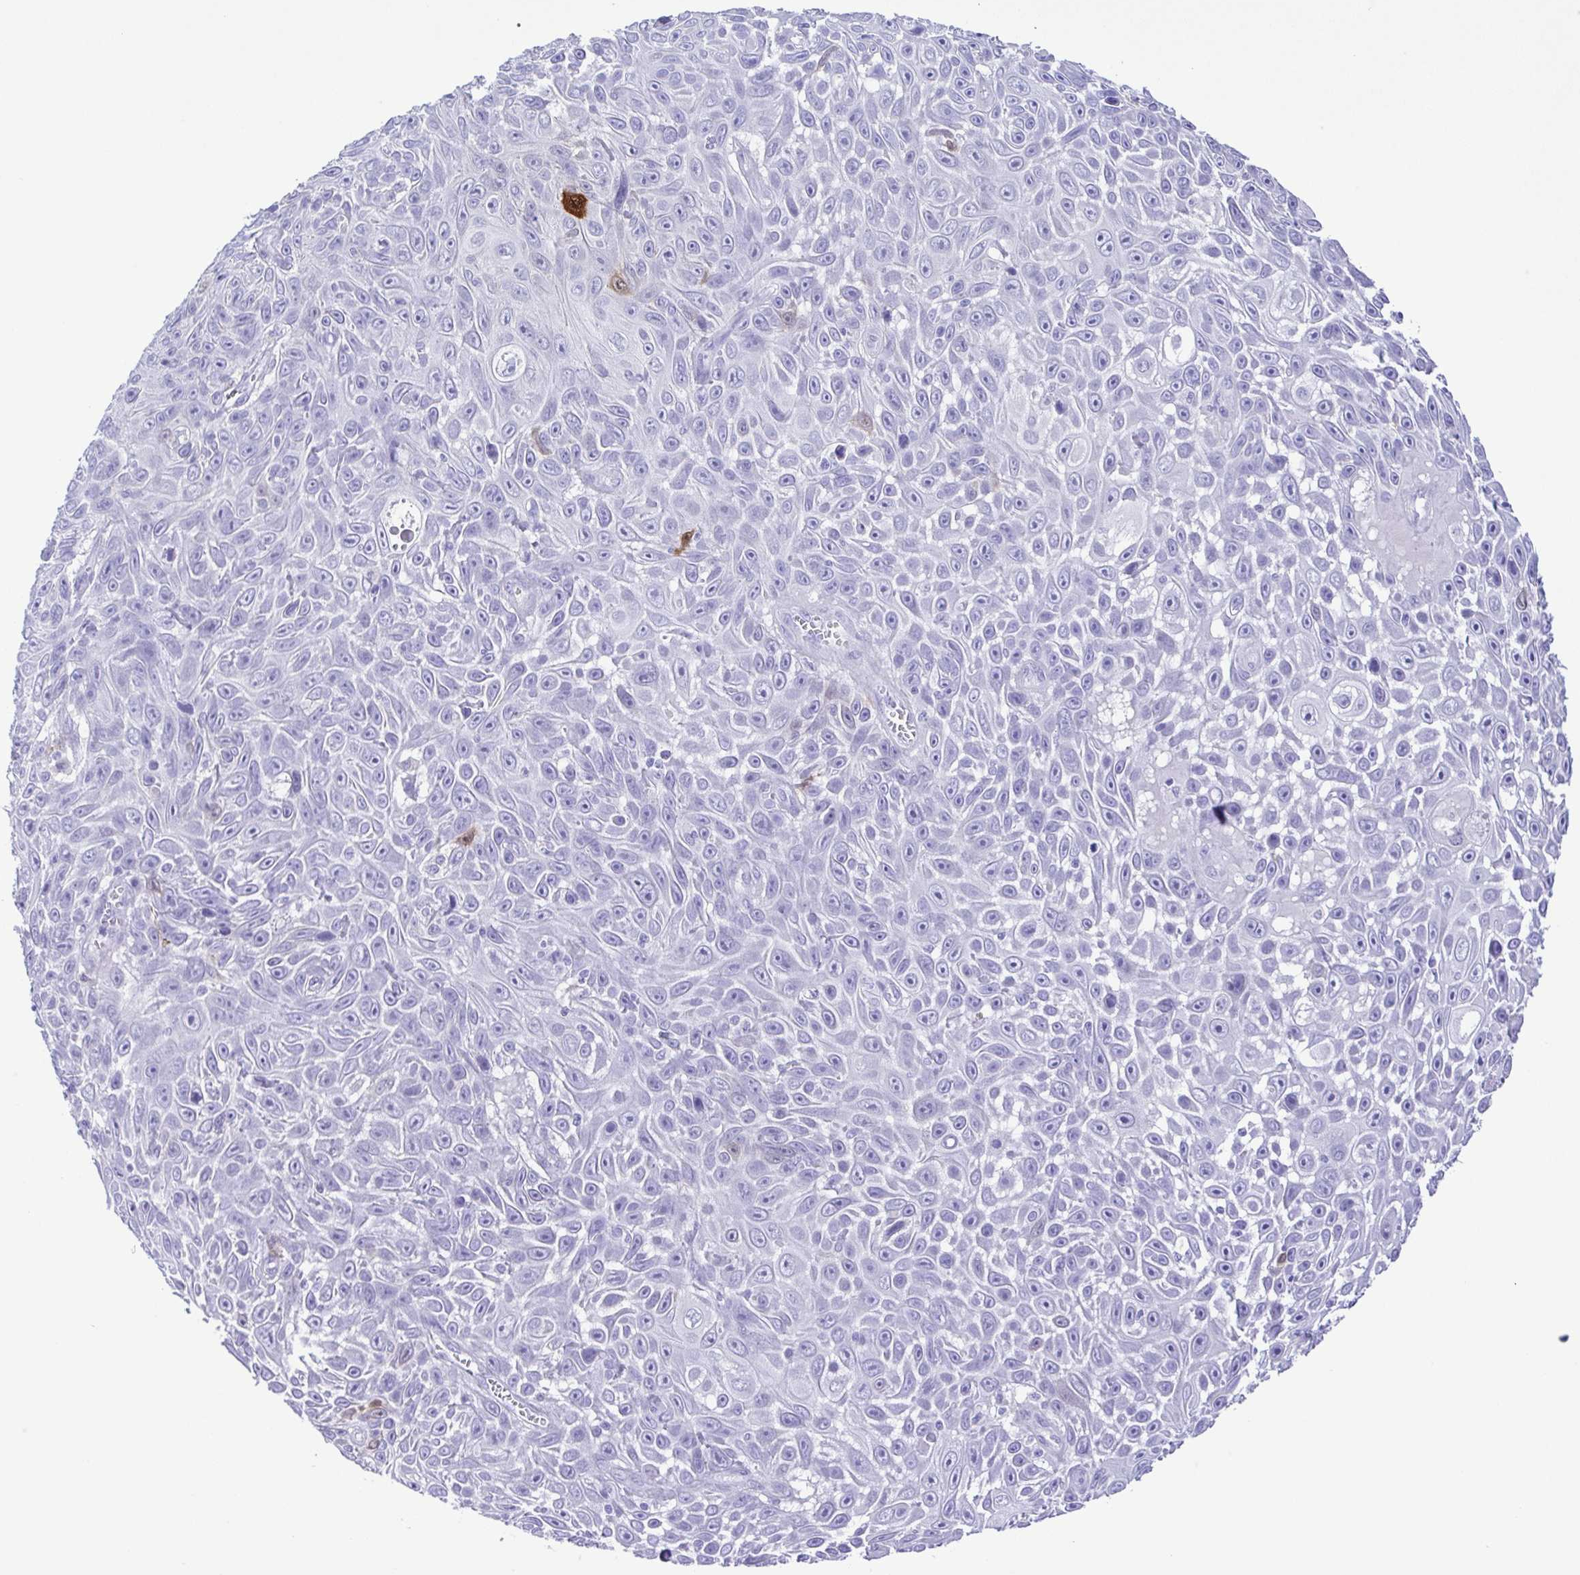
{"staining": {"intensity": "negative", "quantity": "none", "location": "none"}, "tissue": "skin cancer", "cell_type": "Tumor cells", "image_type": "cancer", "snomed": [{"axis": "morphology", "description": "Squamous cell carcinoma, NOS"}, {"axis": "topography", "description": "Skin"}], "caption": "High magnification brightfield microscopy of skin cancer stained with DAB (3,3'-diaminobenzidine) (brown) and counterstained with hematoxylin (blue): tumor cells show no significant expression.", "gene": "CASP14", "patient": {"sex": "male", "age": 82}}